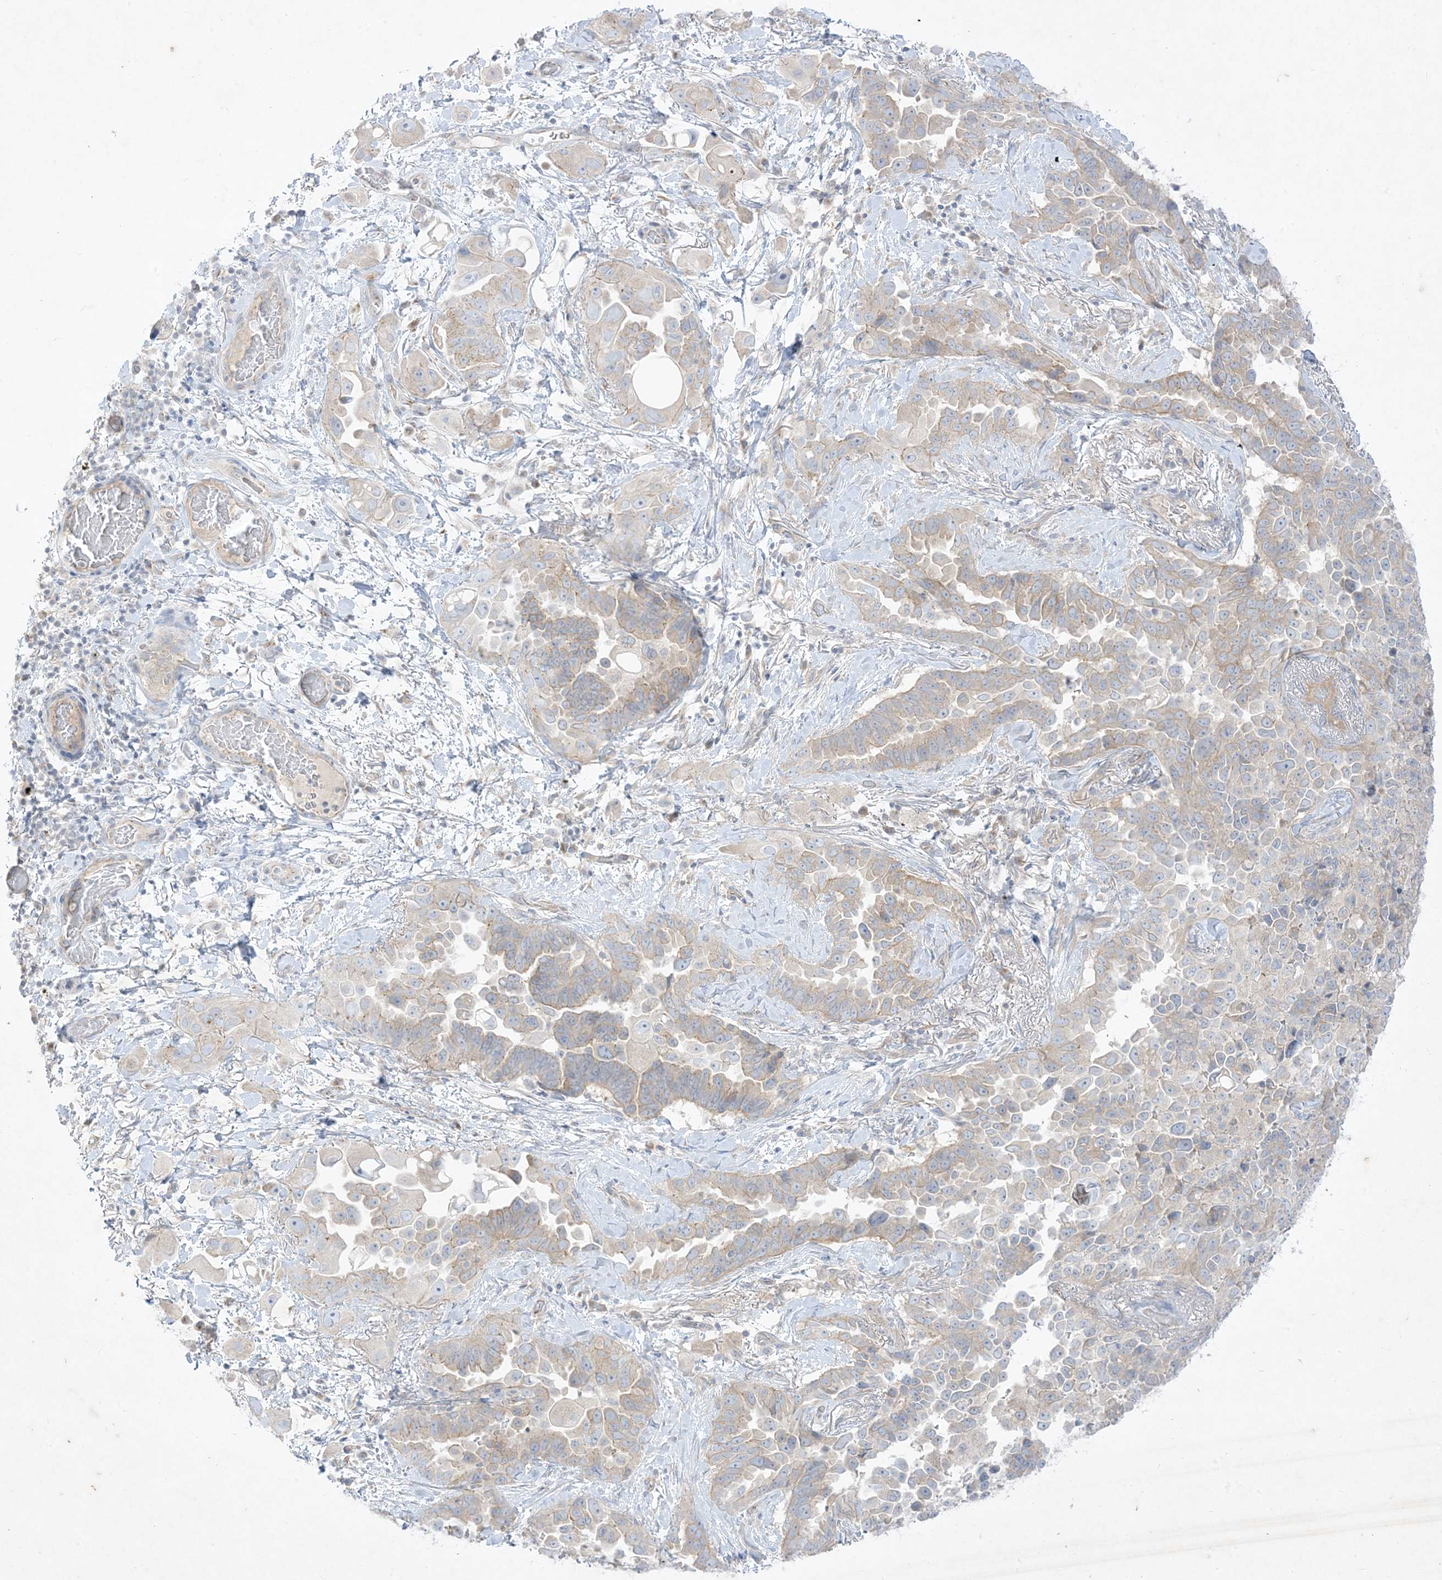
{"staining": {"intensity": "moderate", "quantity": "<25%", "location": "cytoplasmic/membranous"}, "tissue": "lung cancer", "cell_type": "Tumor cells", "image_type": "cancer", "snomed": [{"axis": "morphology", "description": "Adenocarcinoma, NOS"}, {"axis": "topography", "description": "Lung"}], "caption": "This is an image of immunohistochemistry (IHC) staining of lung adenocarcinoma, which shows moderate positivity in the cytoplasmic/membranous of tumor cells.", "gene": "PLEKHA3", "patient": {"sex": "female", "age": 67}}